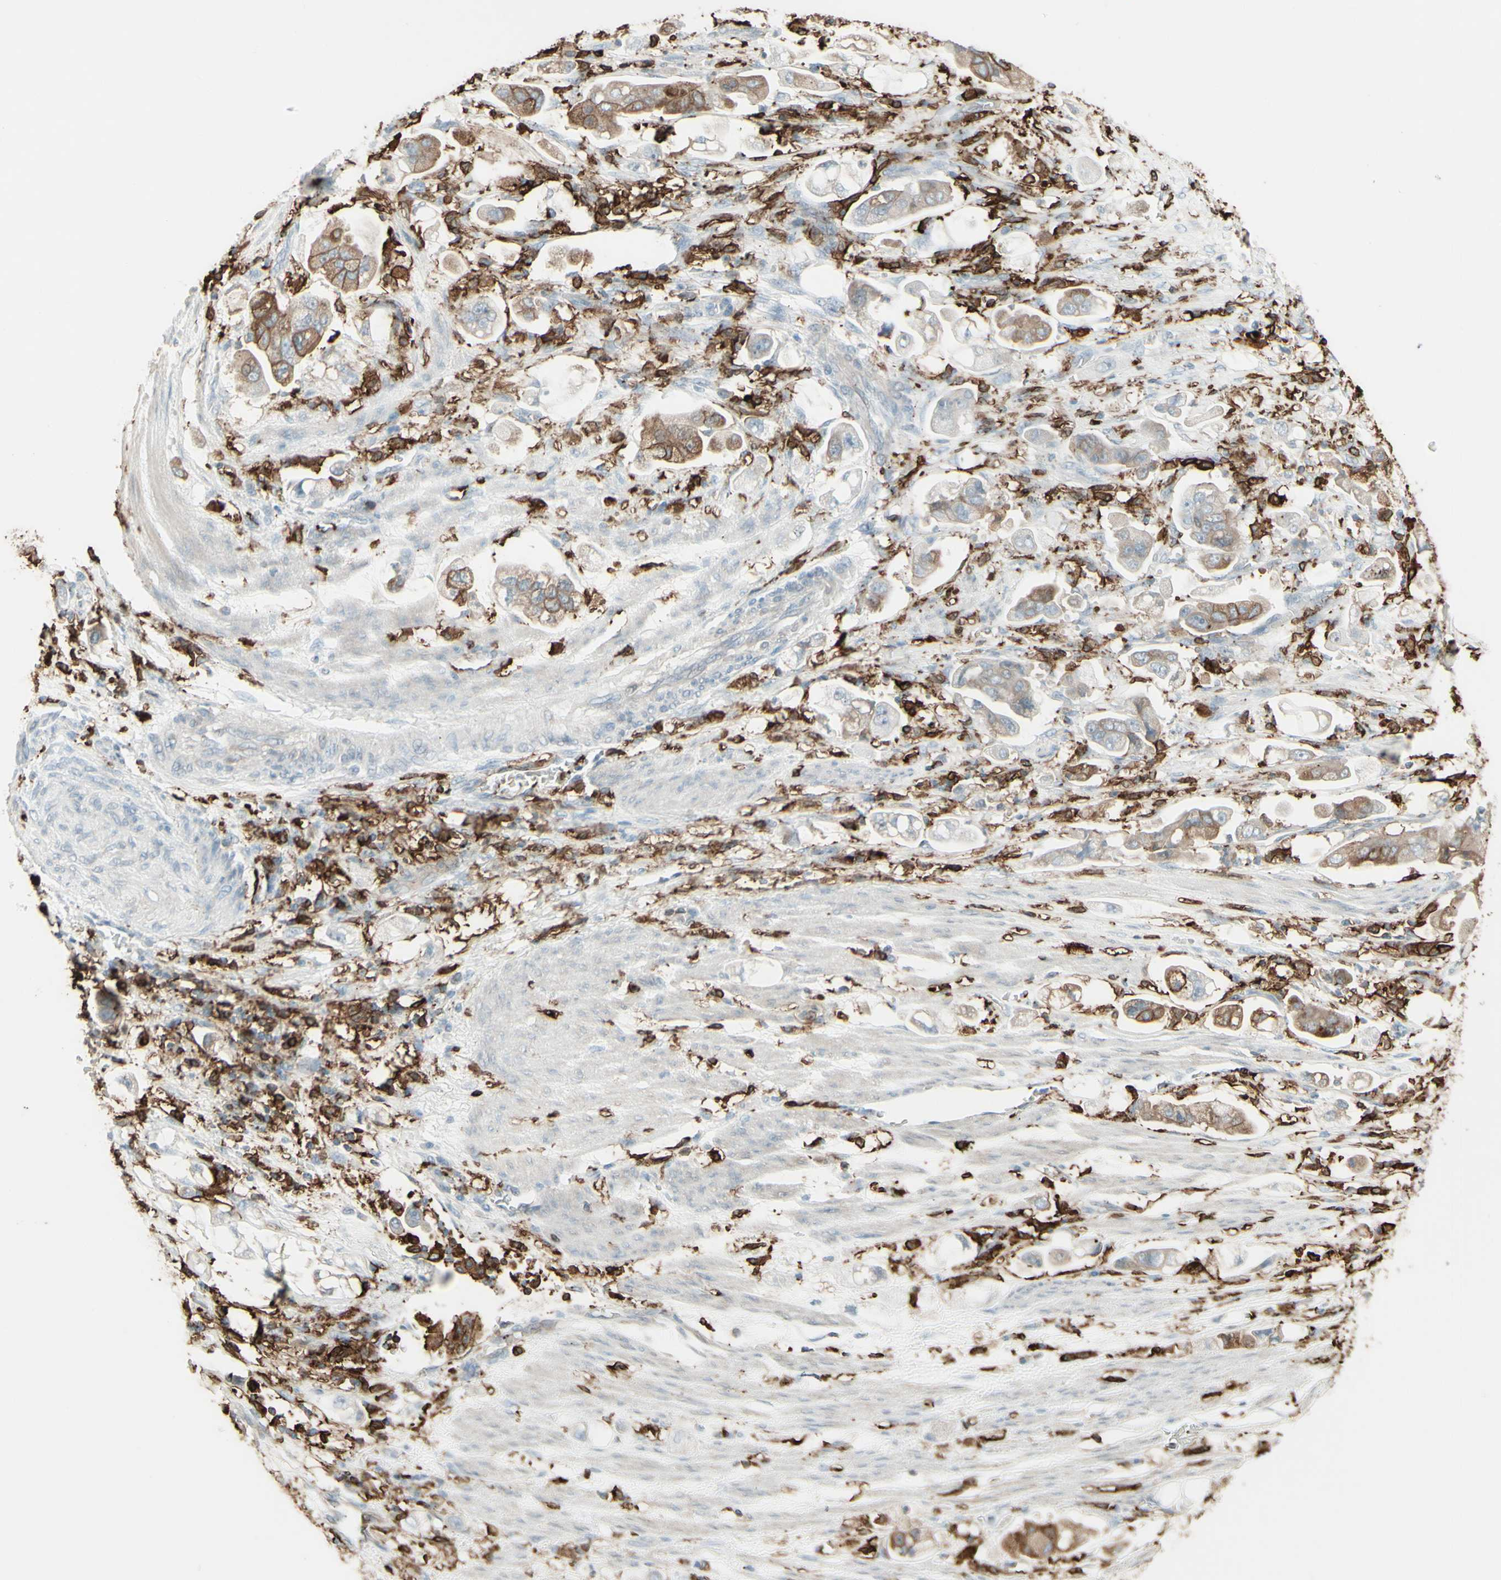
{"staining": {"intensity": "moderate", "quantity": "25%-75%", "location": "cytoplasmic/membranous"}, "tissue": "stomach cancer", "cell_type": "Tumor cells", "image_type": "cancer", "snomed": [{"axis": "morphology", "description": "Adenocarcinoma, NOS"}, {"axis": "topography", "description": "Stomach"}], "caption": "Immunohistochemical staining of human stomach cancer shows moderate cytoplasmic/membranous protein staining in approximately 25%-75% of tumor cells.", "gene": "HLA-DPB1", "patient": {"sex": "male", "age": 62}}